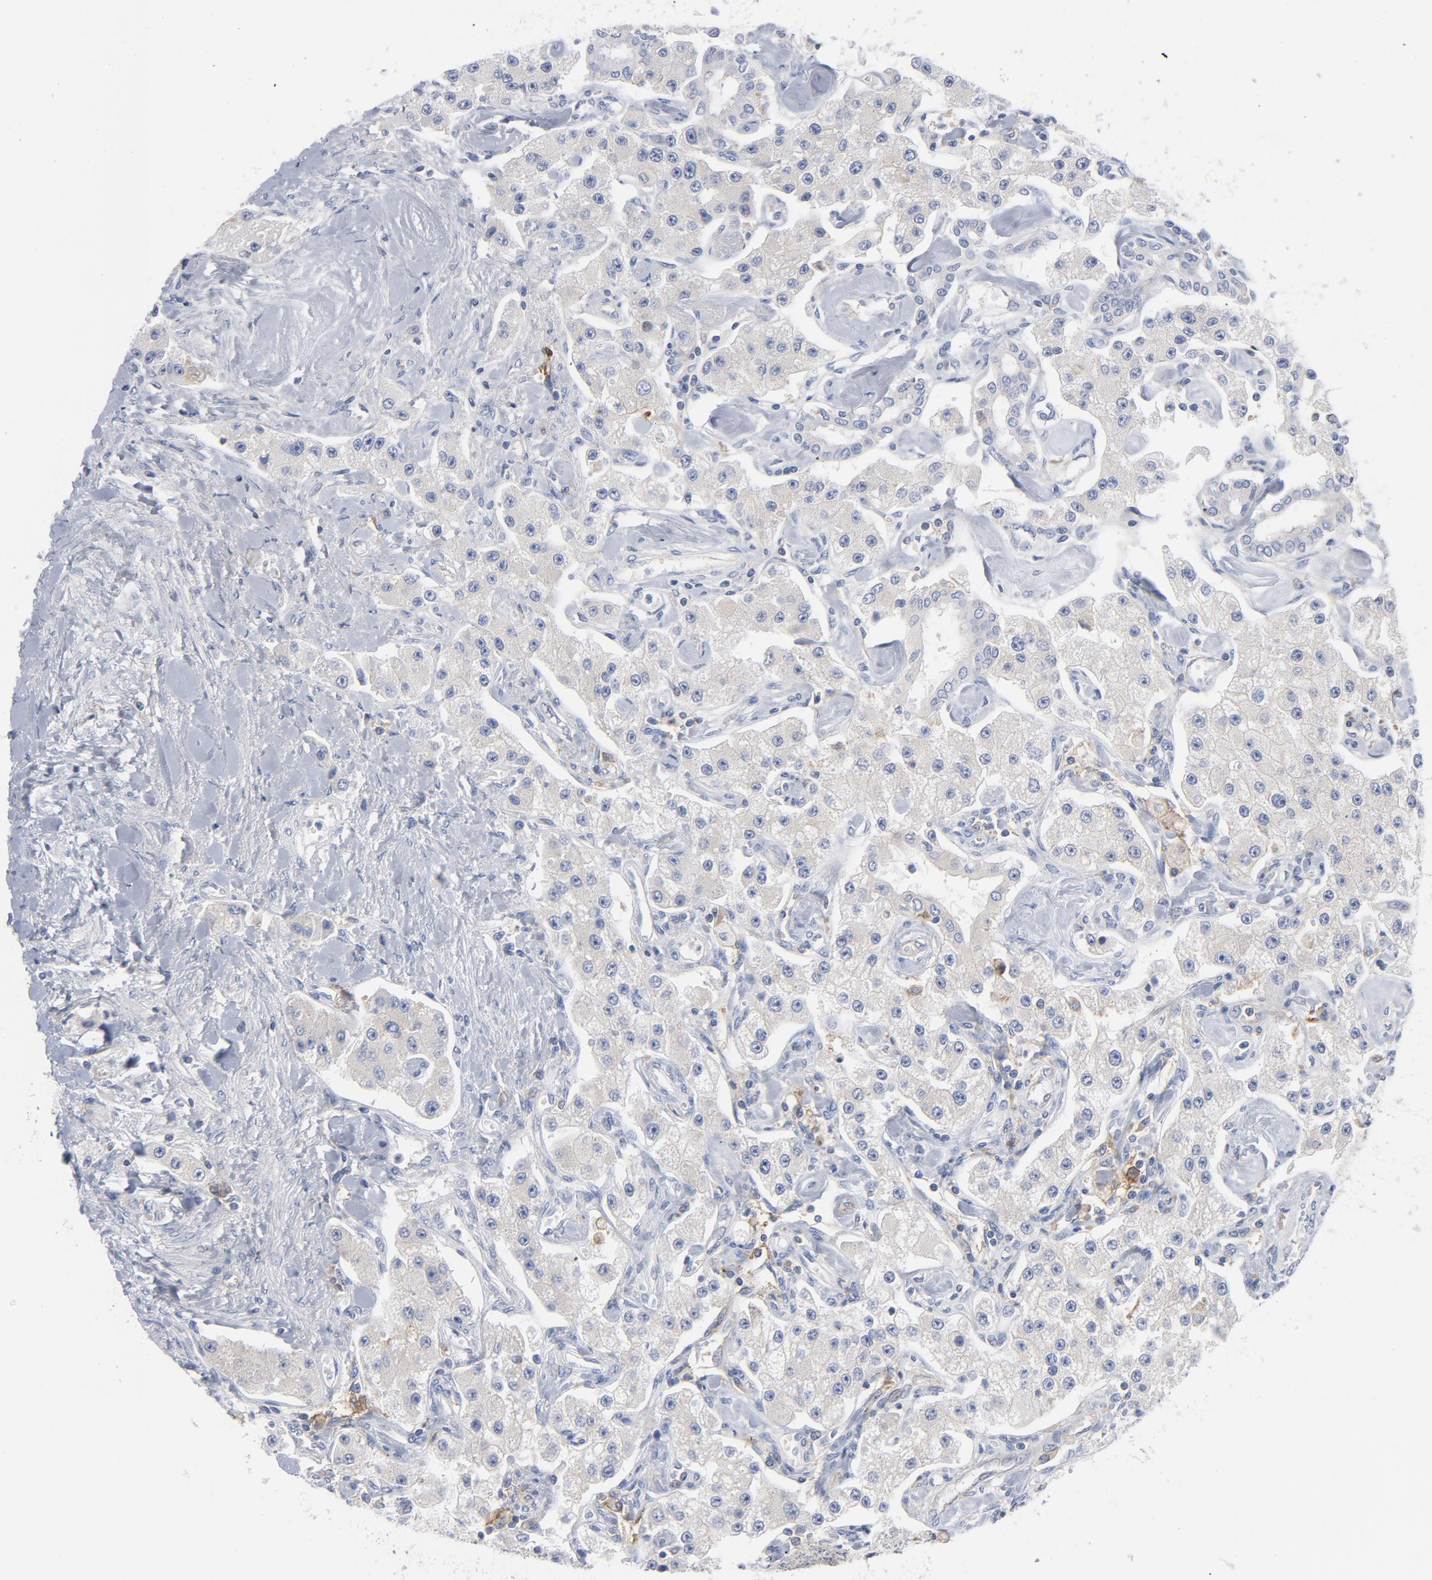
{"staining": {"intensity": "negative", "quantity": "none", "location": "none"}, "tissue": "carcinoid", "cell_type": "Tumor cells", "image_type": "cancer", "snomed": [{"axis": "morphology", "description": "Carcinoid, malignant, NOS"}, {"axis": "topography", "description": "Pancreas"}], "caption": "Protein analysis of malignant carcinoid reveals no significant staining in tumor cells. The staining was performed using DAB (3,3'-diaminobenzidine) to visualize the protein expression in brown, while the nuclei were stained in blue with hematoxylin (Magnification: 20x).", "gene": "CD86", "patient": {"sex": "male", "age": 41}}